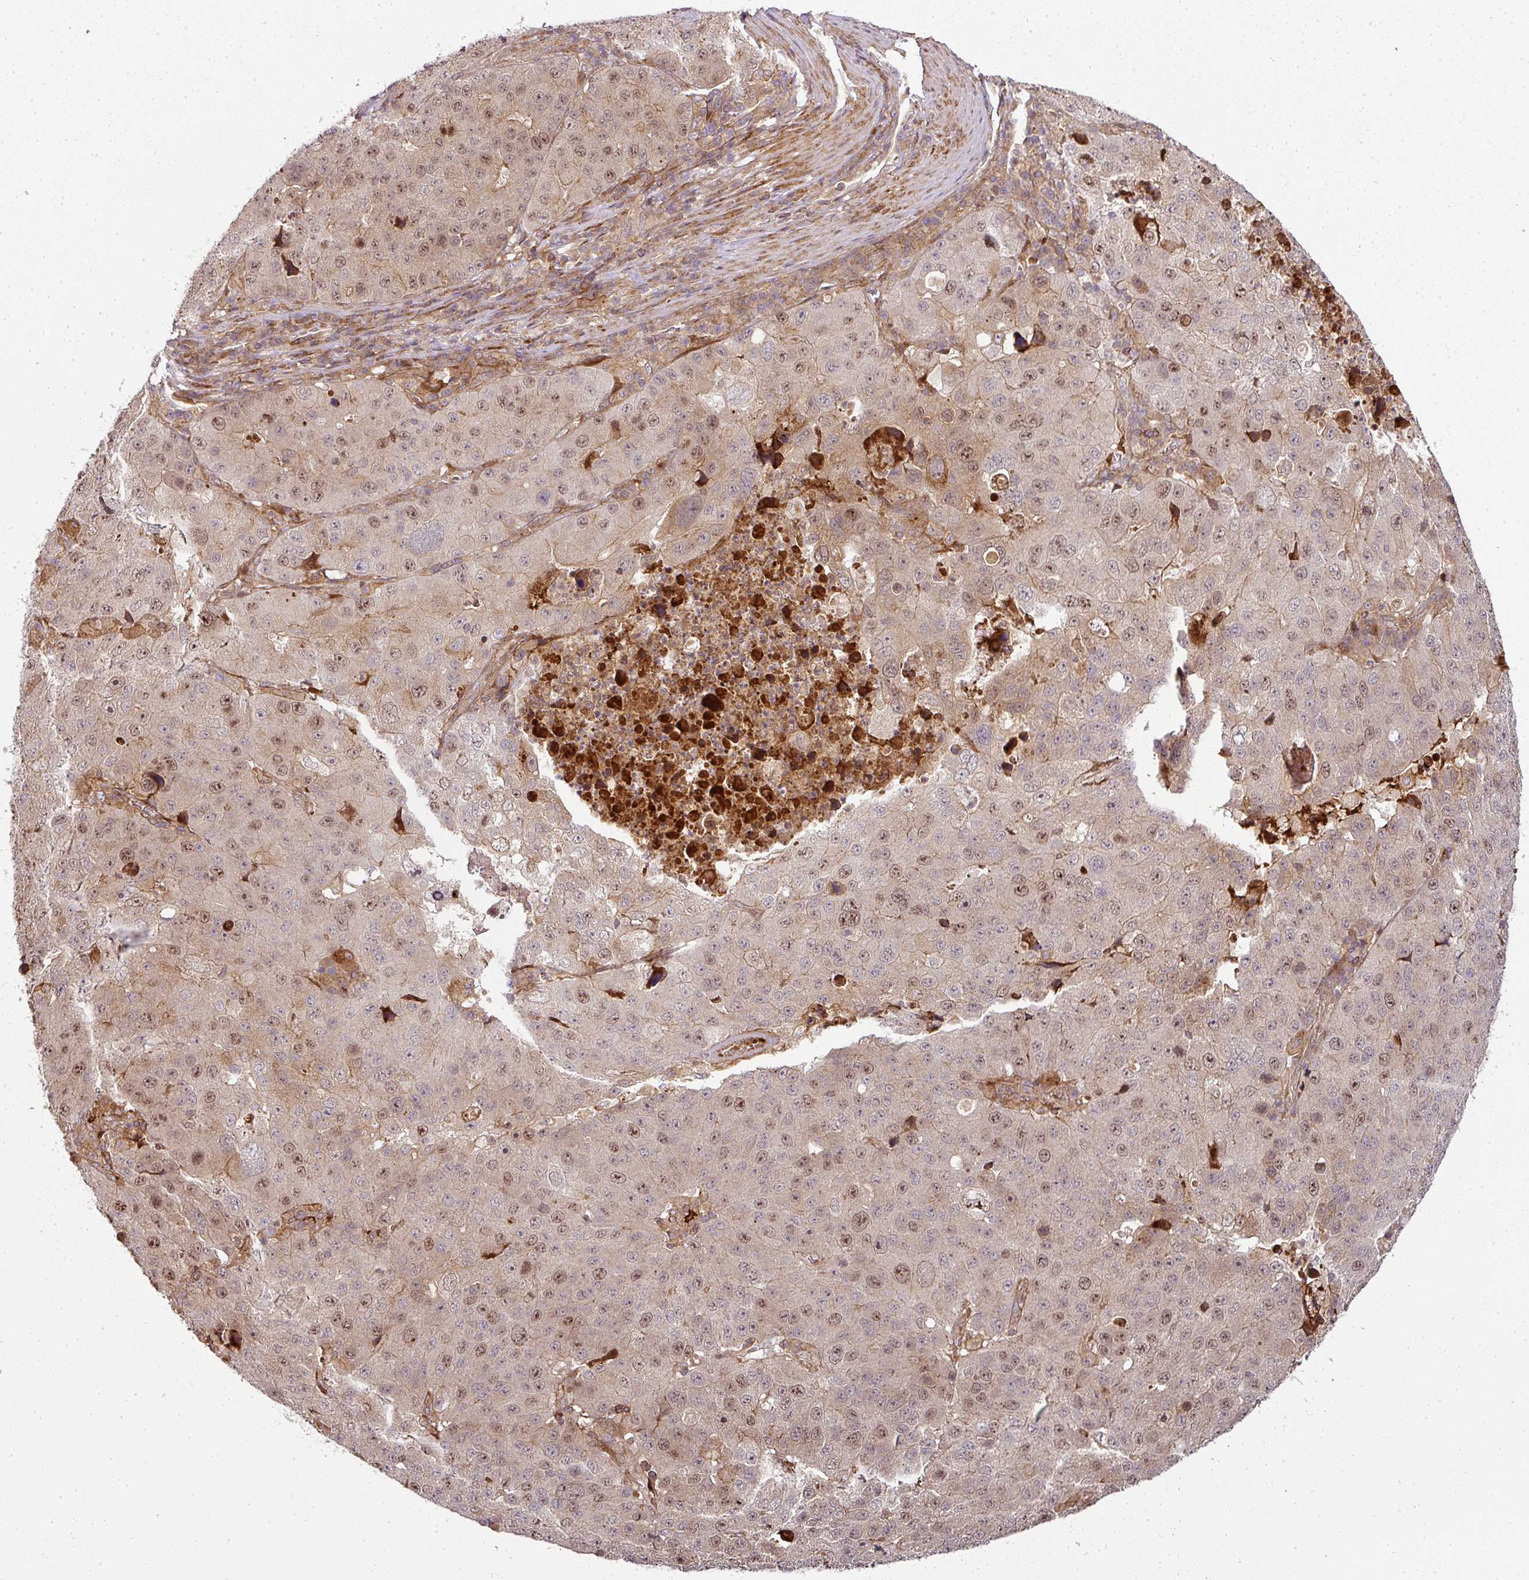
{"staining": {"intensity": "moderate", "quantity": ">75%", "location": "nuclear"}, "tissue": "stomach cancer", "cell_type": "Tumor cells", "image_type": "cancer", "snomed": [{"axis": "morphology", "description": "Adenocarcinoma, NOS"}, {"axis": "topography", "description": "Stomach"}], "caption": "Human adenocarcinoma (stomach) stained for a protein (brown) demonstrates moderate nuclear positive expression in about >75% of tumor cells.", "gene": "ATAT1", "patient": {"sex": "male", "age": 71}}